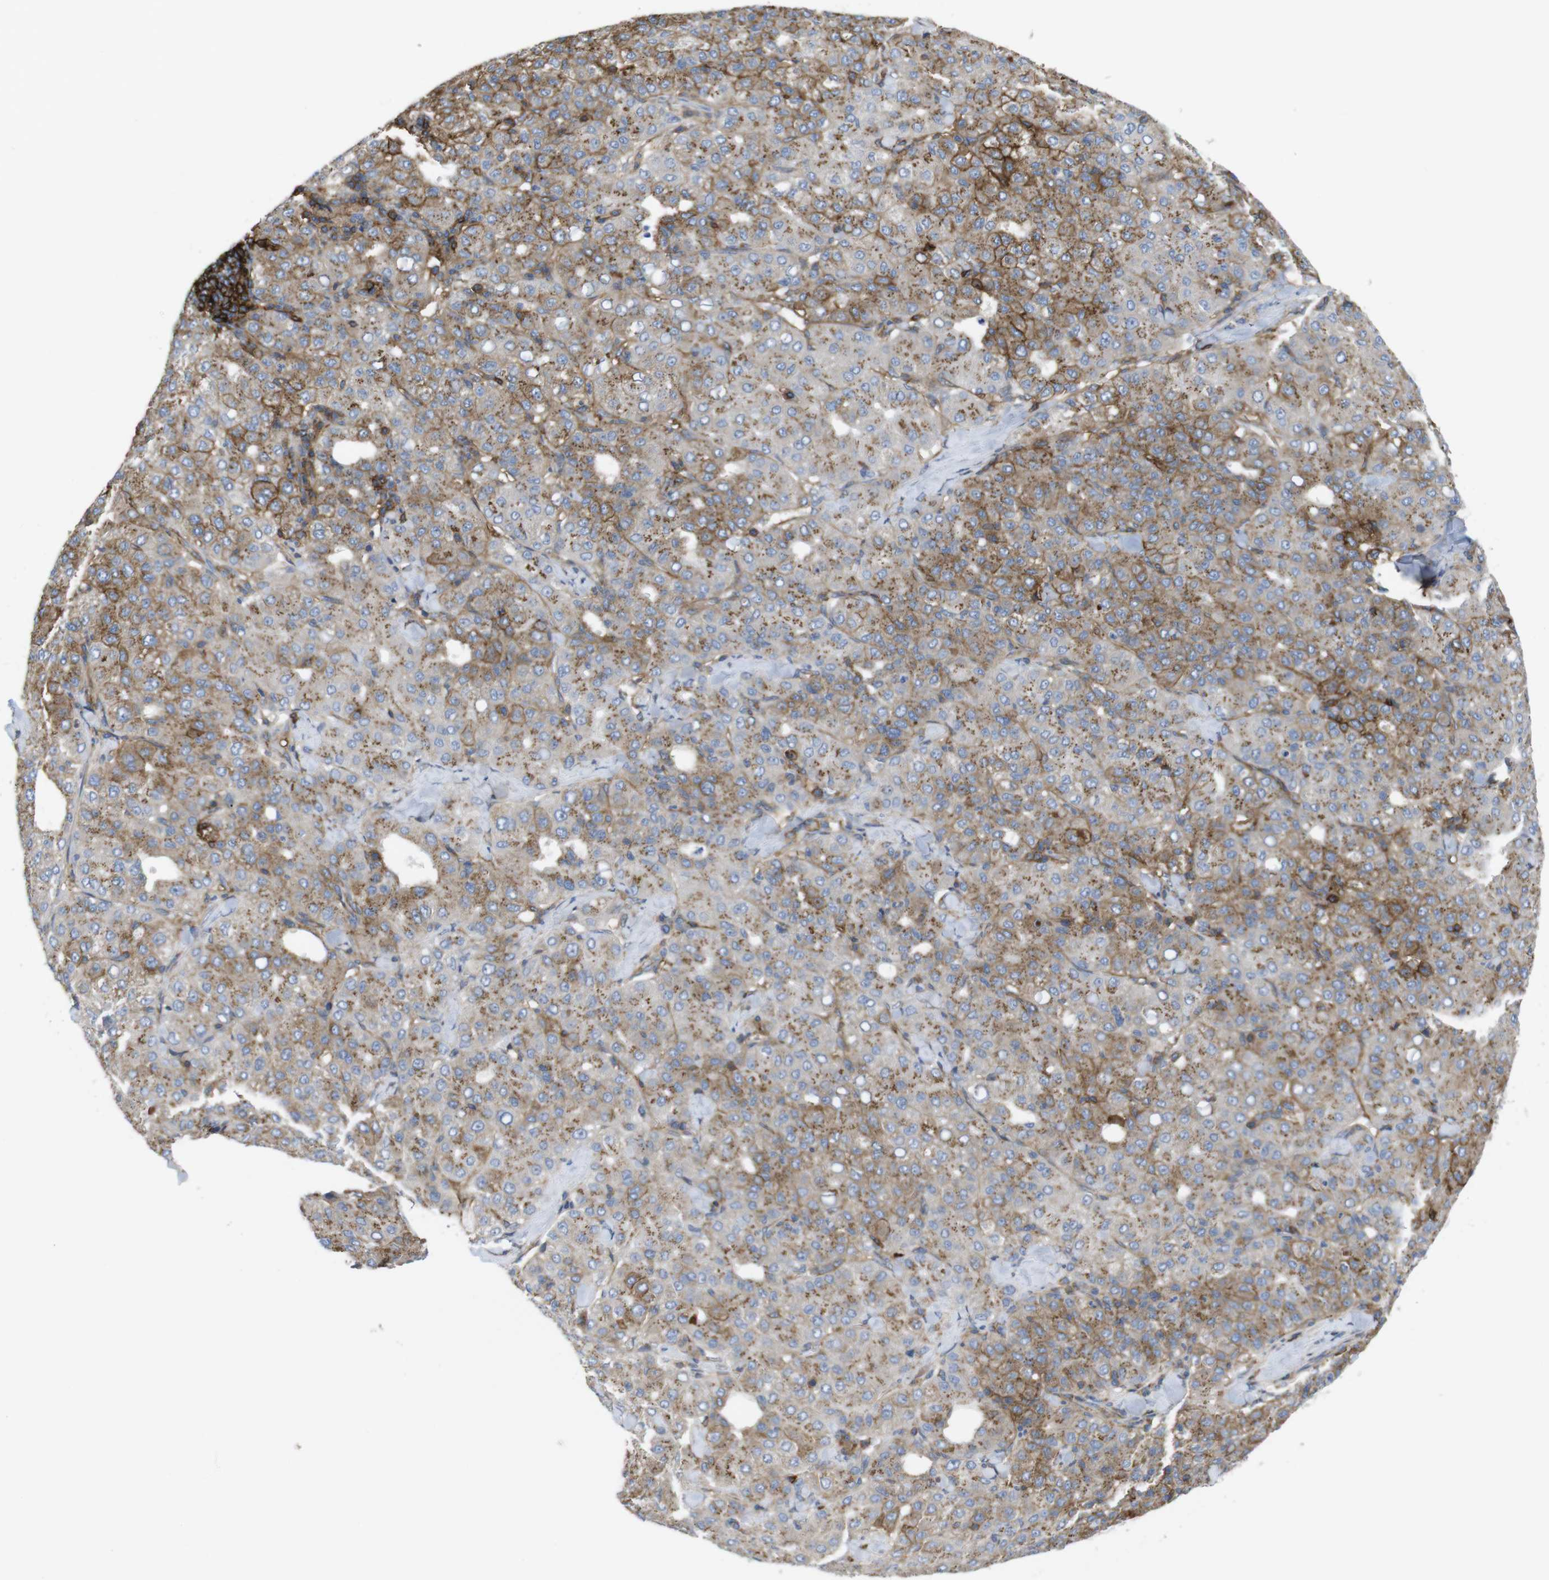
{"staining": {"intensity": "moderate", "quantity": "25%-75%", "location": "cytoplasmic/membranous"}, "tissue": "liver cancer", "cell_type": "Tumor cells", "image_type": "cancer", "snomed": [{"axis": "morphology", "description": "Carcinoma, Hepatocellular, NOS"}, {"axis": "topography", "description": "Liver"}], "caption": "This is a histology image of immunohistochemistry staining of liver cancer, which shows moderate staining in the cytoplasmic/membranous of tumor cells.", "gene": "CCR6", "patient": {"sex": "male", "age": 65}}